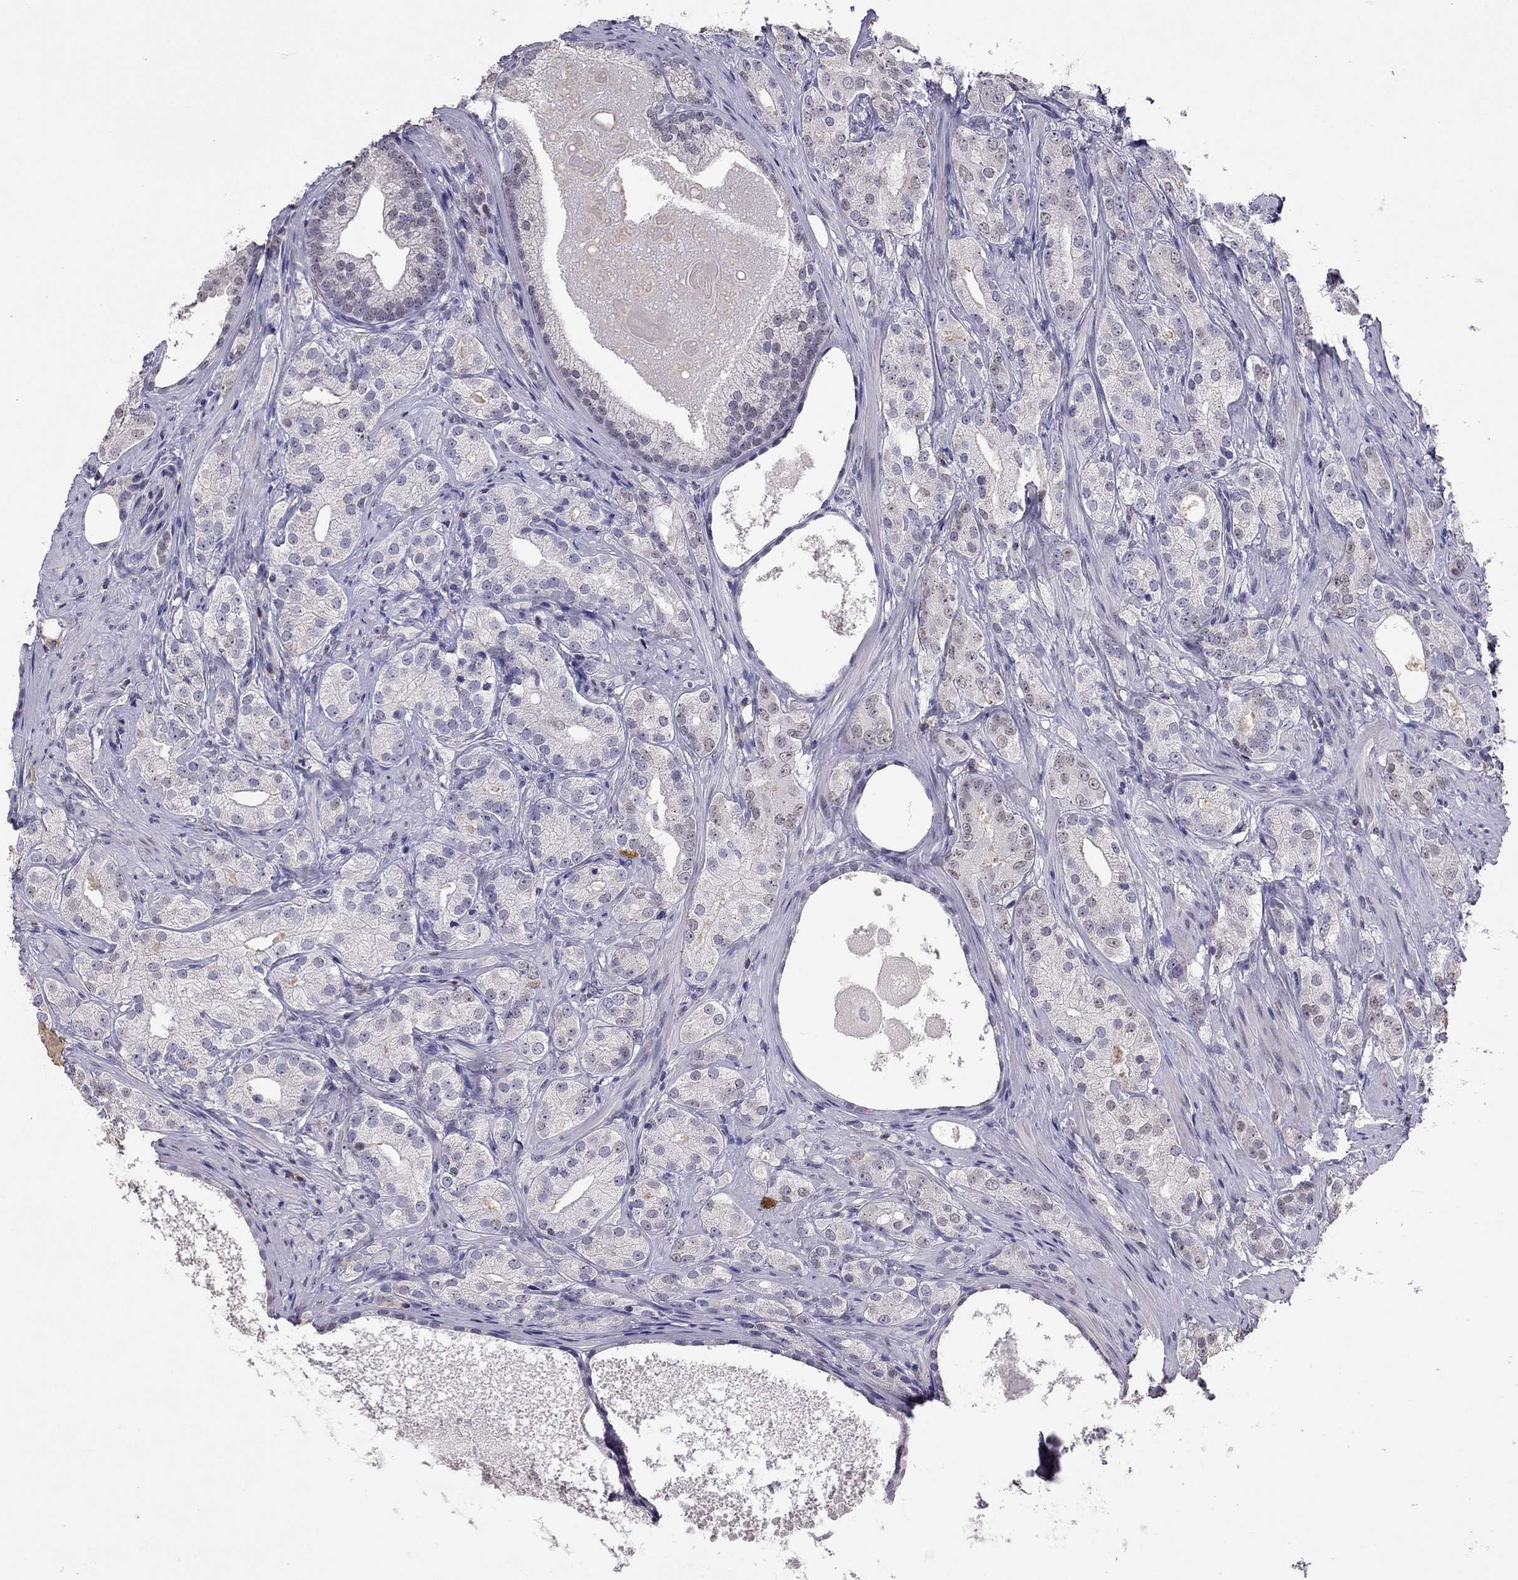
{"staining": {"intensity": "negative", "quantity": "none", "location": "none"}, "tissue": "prostate cancer", "cell_type": "Tumor cells", "image_type": "cancer", "snomed": [{"axis": "morphology", "description": "Adenocarcinoma, High grade"}, {"axis": "topography", "description": "Prostate and seminal vesicle, NOS"}], "caption": "Prostate cancer (adenocarcinoma (high-grade)) was stained to show a protein in brown. There is no significant expression in tumor cells. Brightfield microscopy of immunohistochemistry (IHC) stained with DAB (3,3'-diaminobenzidine) (brown) and hematoxylin (blue), captured at high magnification.", "gene": "WNK3", "patient": {"sex": "male", "age": 62}}